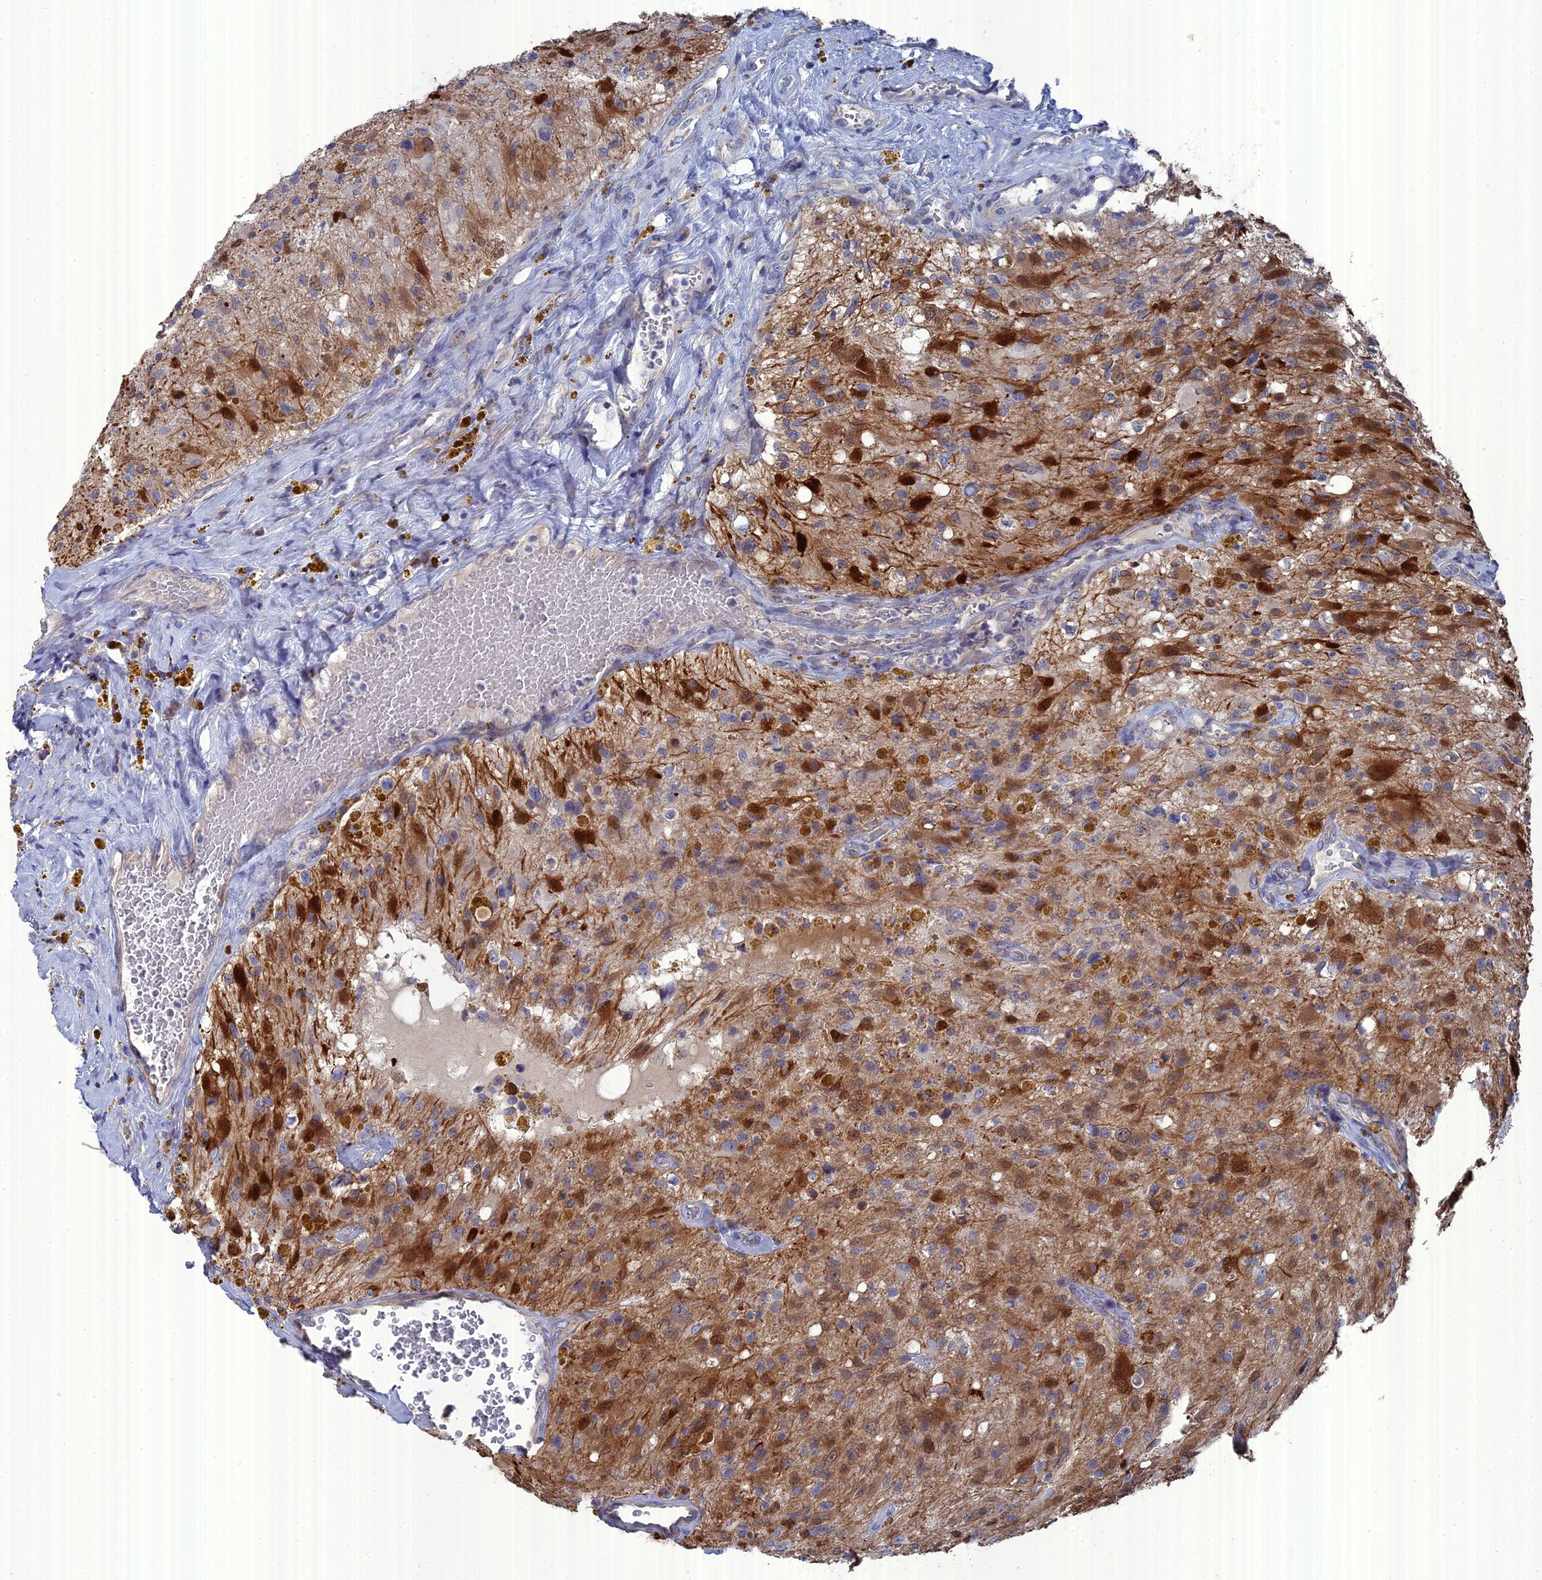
{"staining": {"intensity": "strong", "quantity": "<25%", "location": "cytoplasmic/membranous"}, "tissue": "glioma", "cell_type": "Tumor cells", "image_type": "cancer", "snomed": [{"axis": "morphology", "description": "Glioma, malignant, High grade"}, {"axis": "topography", "description": "Brain"}], "caption": "A medium amount of strong cytoplasmic/membranous staining is identified in approximately <25% of tumor cells in malignant glioma (high-grade) tissue.", "gene": "TMEM161A", "patient": {"sex": "male", "age": 69}}